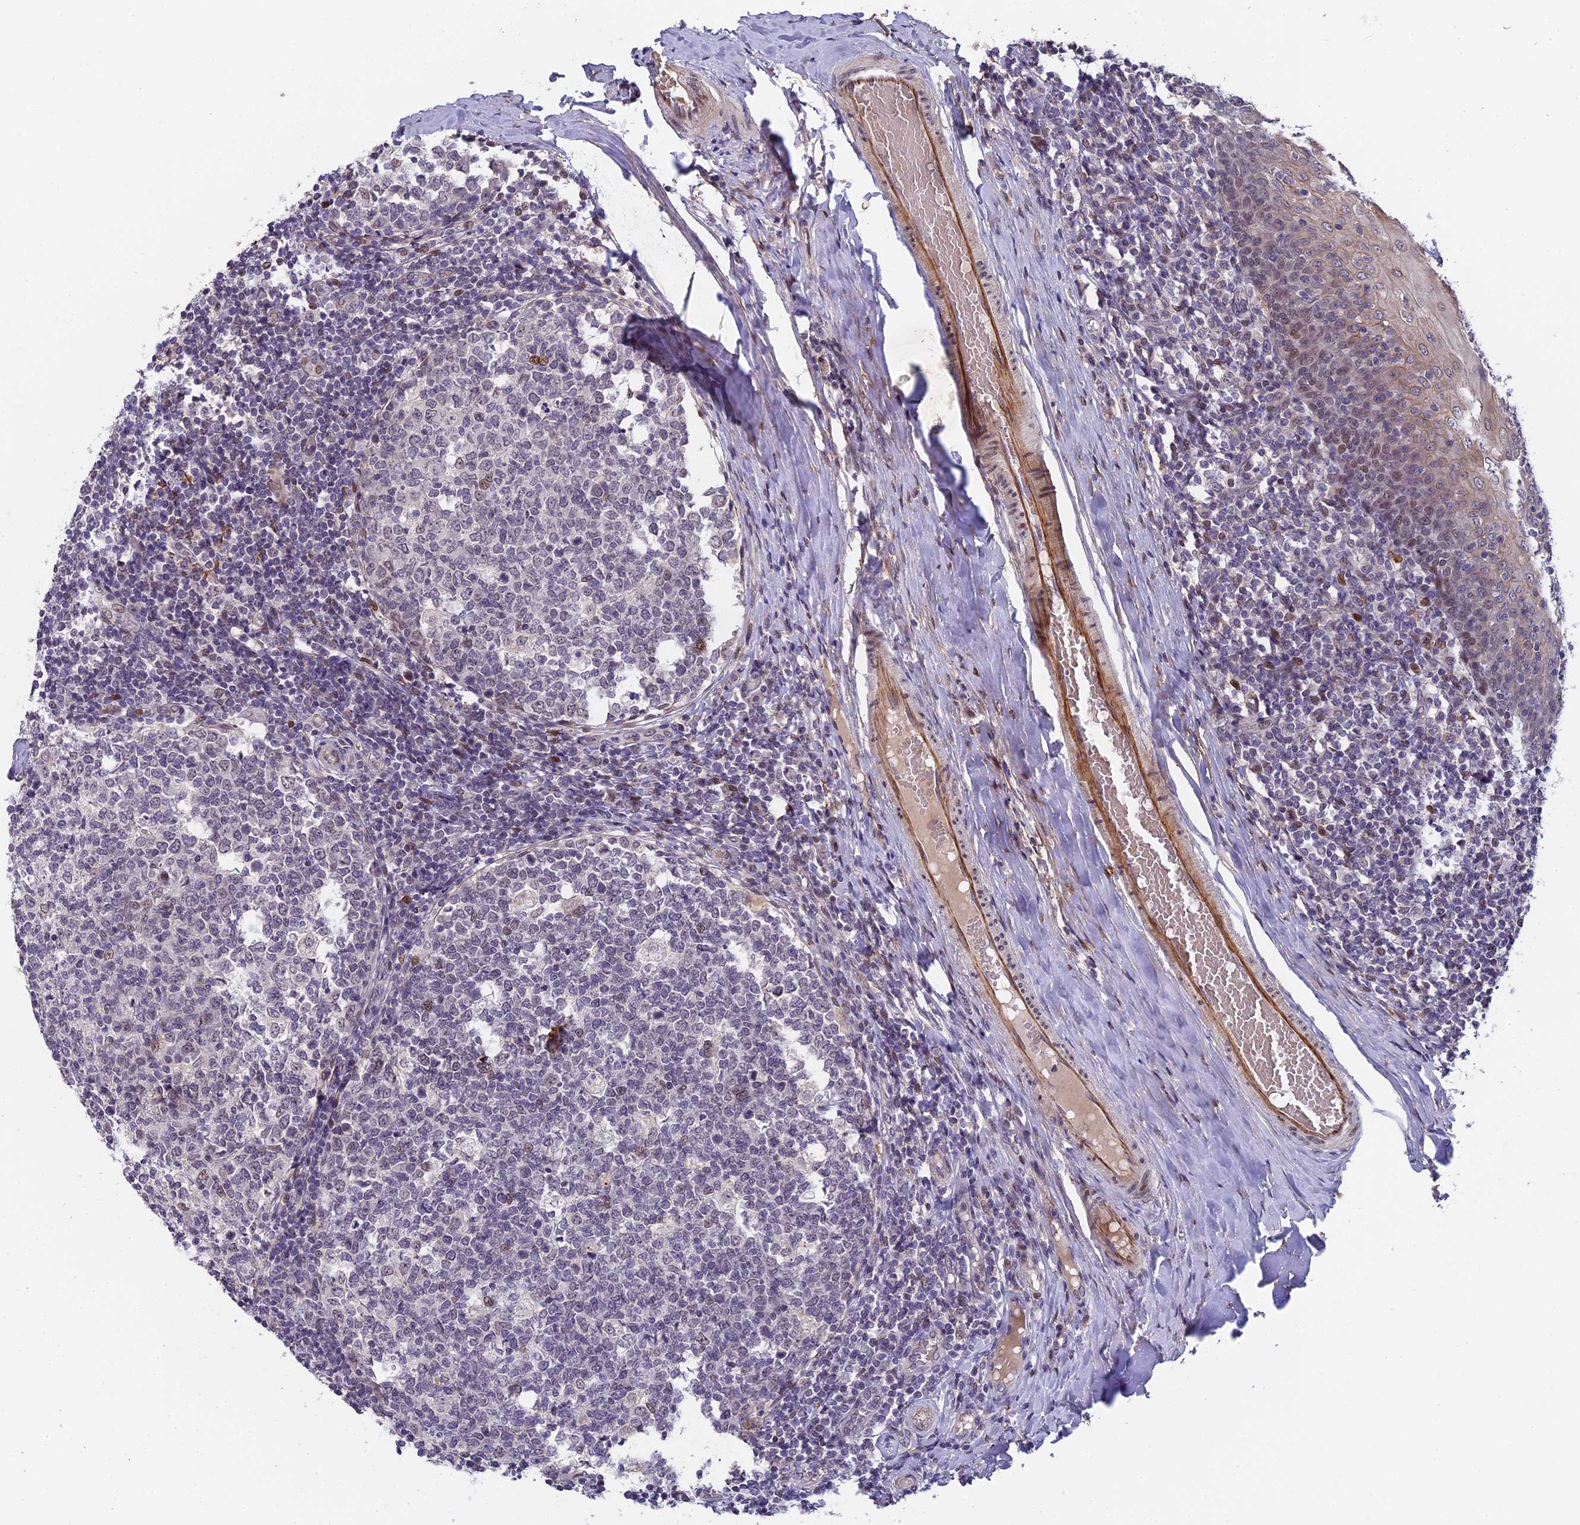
{"staining": {"intensity": "moderate", "quantity": "<25%", "location": "nuclear"}, "tissue": "tonsil", "cell_type": "Germinal center cells", "image_type": "normal", "snomed": [{"axis": "morphology", "description": "Normal tissue, NOS"}, {"axis": "topography", "description": "Tonsil"}], "caption": "Immunohistochemistry (IHC) (DAB) staining of normal human tonsil shows moderate nuclear protein expression in about <25% of germinal center cells. The protein is stained brown, and the nuclei are stained in blue (DAB IHC with brightfield microscopy, high magnification).", "gene": "PYGO1", "patient": {"sex": "female", "age": 19}}